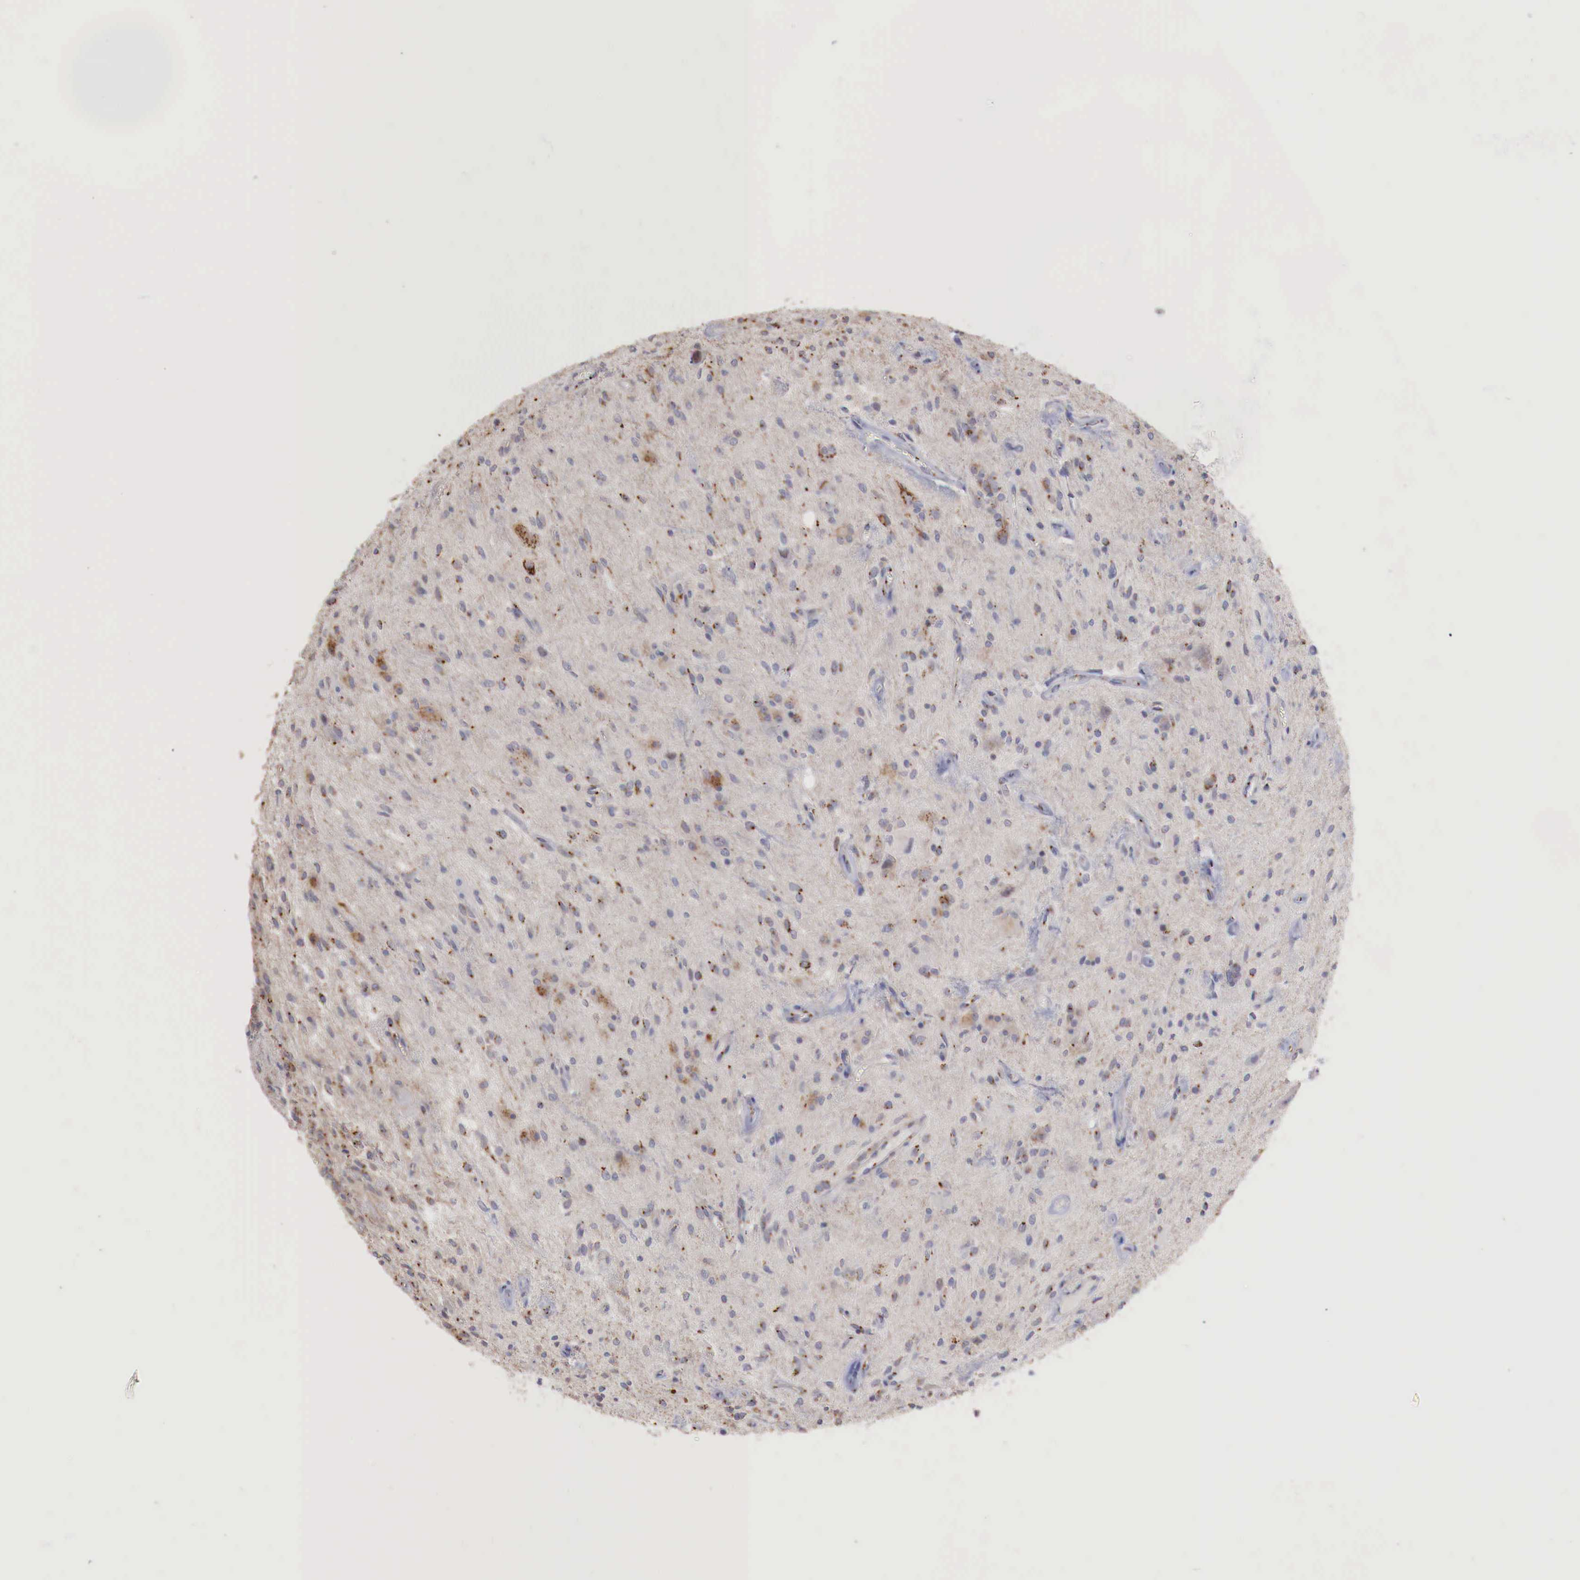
{"staining": {"intensity": "moderate", "quantity": ">75%", "location": "cytoplasmic/membranous"}, "tissue": "glioma", "cell_type": "Tumor cells", "image_type": "cancer", "snomed": [{"axis": "morphology", "description": "Glioma, malignant, Low grade"}, {"axis": "topography", "description": "Brain"}], "caption": "A brown stain shows moderate cytoplasmic/membranous expression of a protein in malignant low-grade glioma tumor cells. (Brightfield microscopy of DAB IHC at high magnification).", "gene": "SYAP1", "patient": {"sex": "female", "age": 15}}